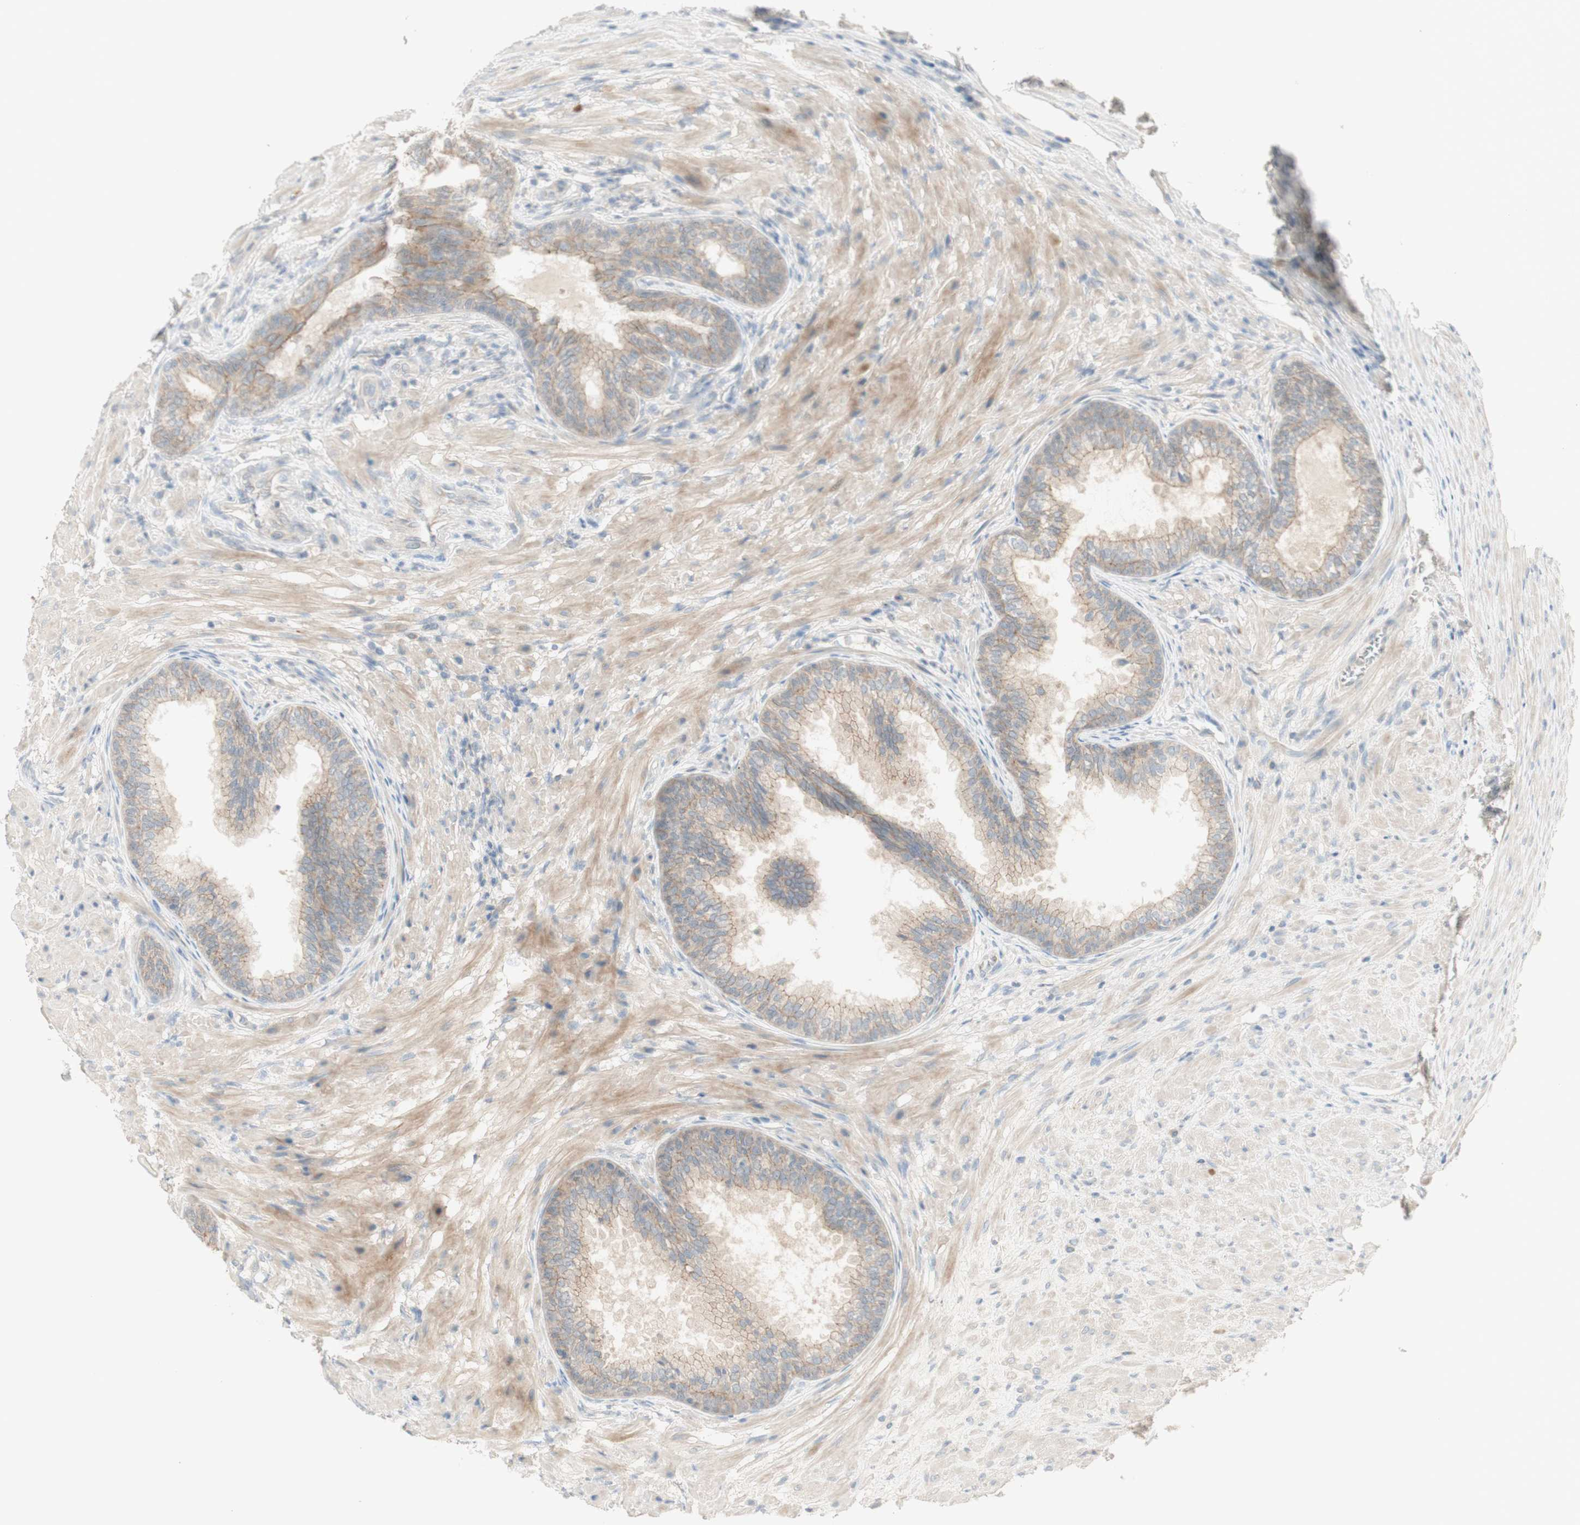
{"staining": {"intensity": "weak", "quantity": ">75%", "location": "cytoplasmic/membranous"}, "tissue": "prostate", "cell_type": "Glandular cells", "image_type": "normal", "snomed": [{"axis": "morphology", "description": "Normal tissue, NOS"}, {"axis": "topography", "description": "Prostate"}], "caption": "Immunohistochemistry image of benign prostate: human prostate stained using immunohistochemistry demonstrates low levels of weak protein expression localized specifically in the cytoplasmic/membranous of glandular cells, appearing as a cytoplasmic/membranous brown color.", "gene": "PTGER4", "patient": {"sex": "male", "age": 76}}